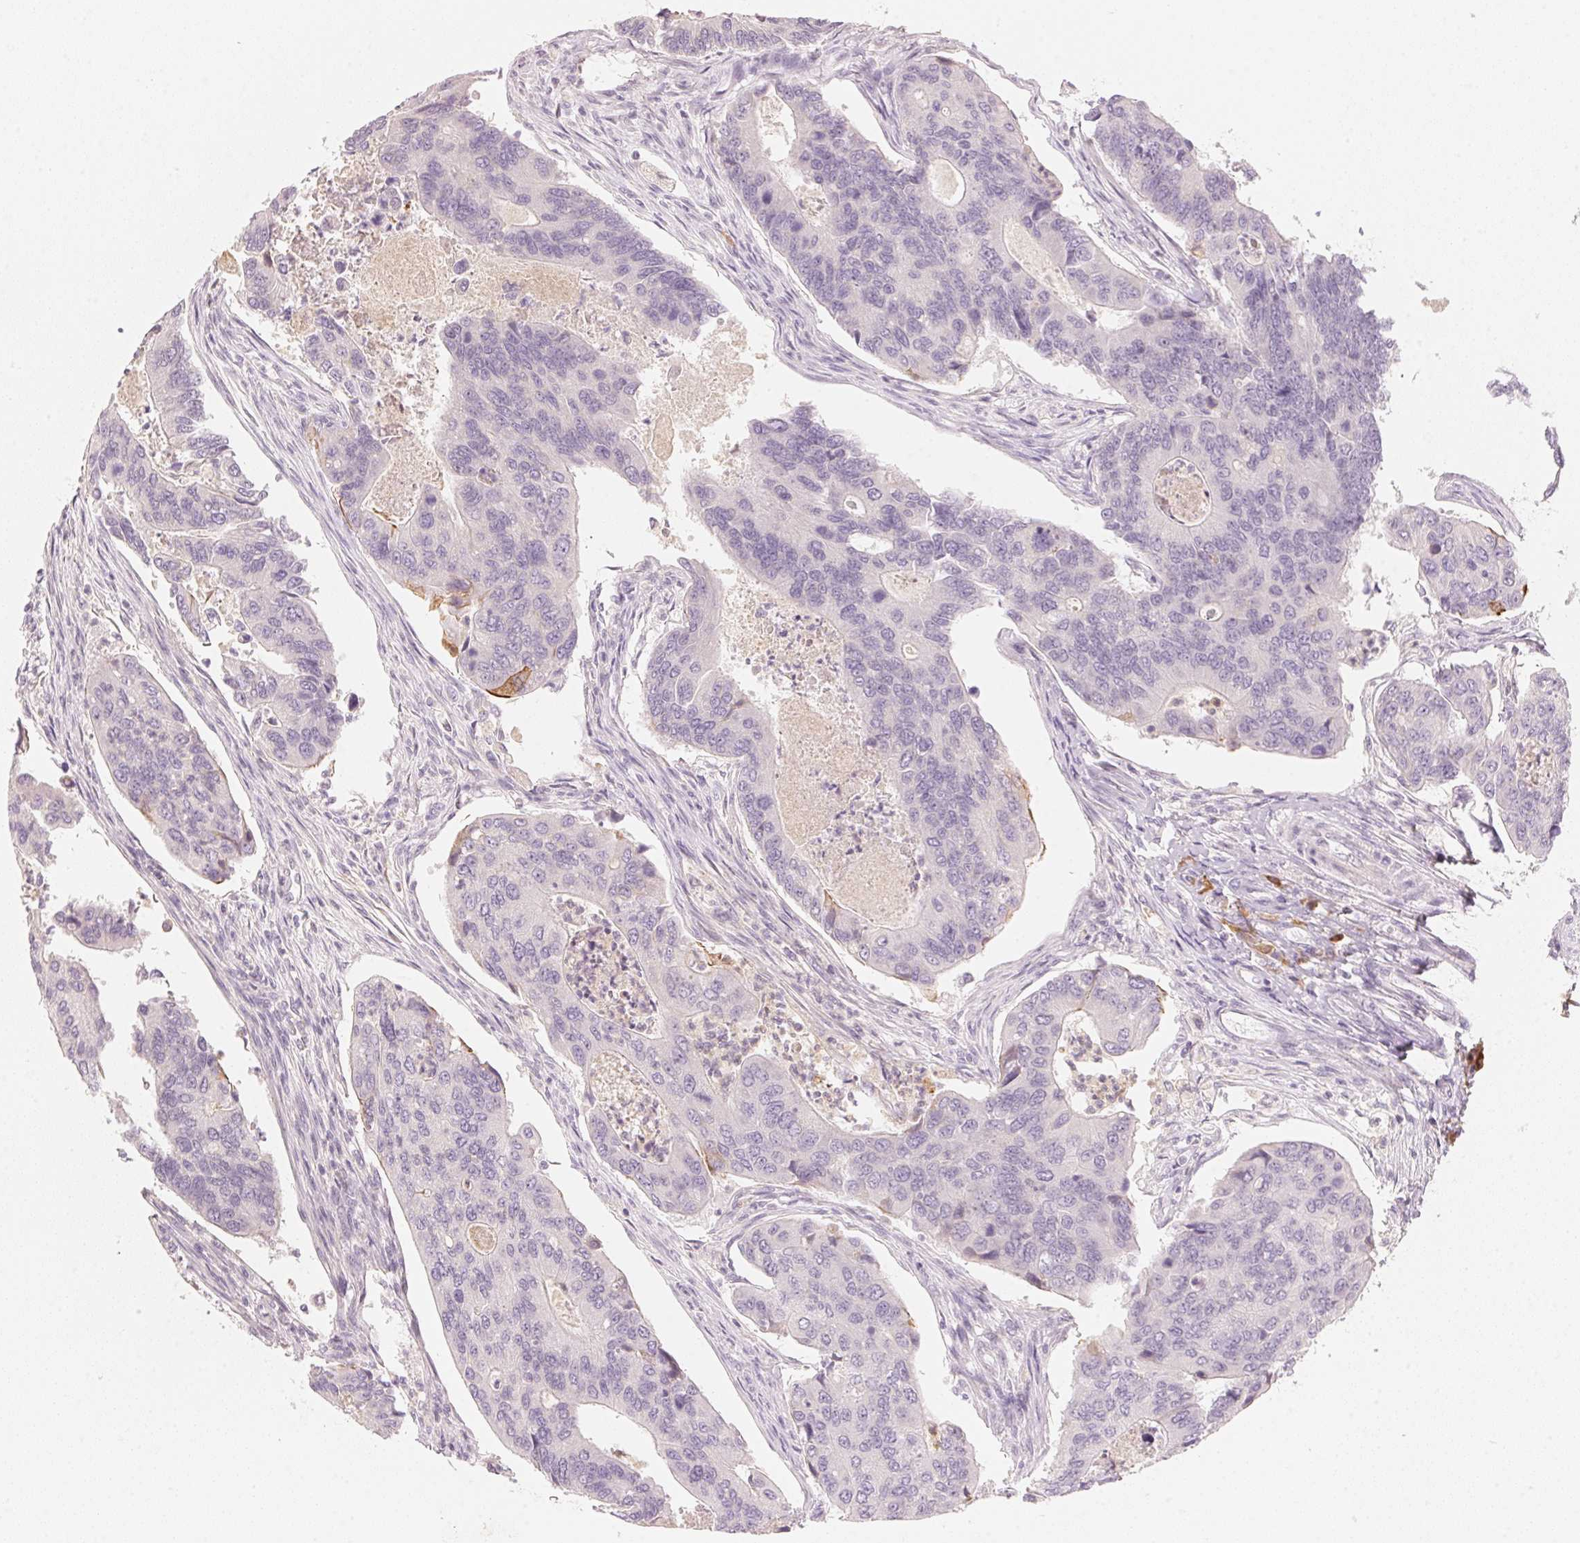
{"staining": {"intensity": "negative", "quantity": "none", "location": "none"}, "tissue": "colorectal cancer", "cell_type": "Tumor cells", "image_type": "cancer", "snomed": [{"axis": "morphology", "description": "Adenocarcinoma, NOS"}, {"axis": "topography", "description": "Colon"}], "caption": "Immunohistochemistry (IHC) image of human colorectal adenocarcinoma stained for a protein (brown), which displays no expression in tumor cells.", "gene": "RMDN2", "patient": {"sex": "female", "age": 67}}